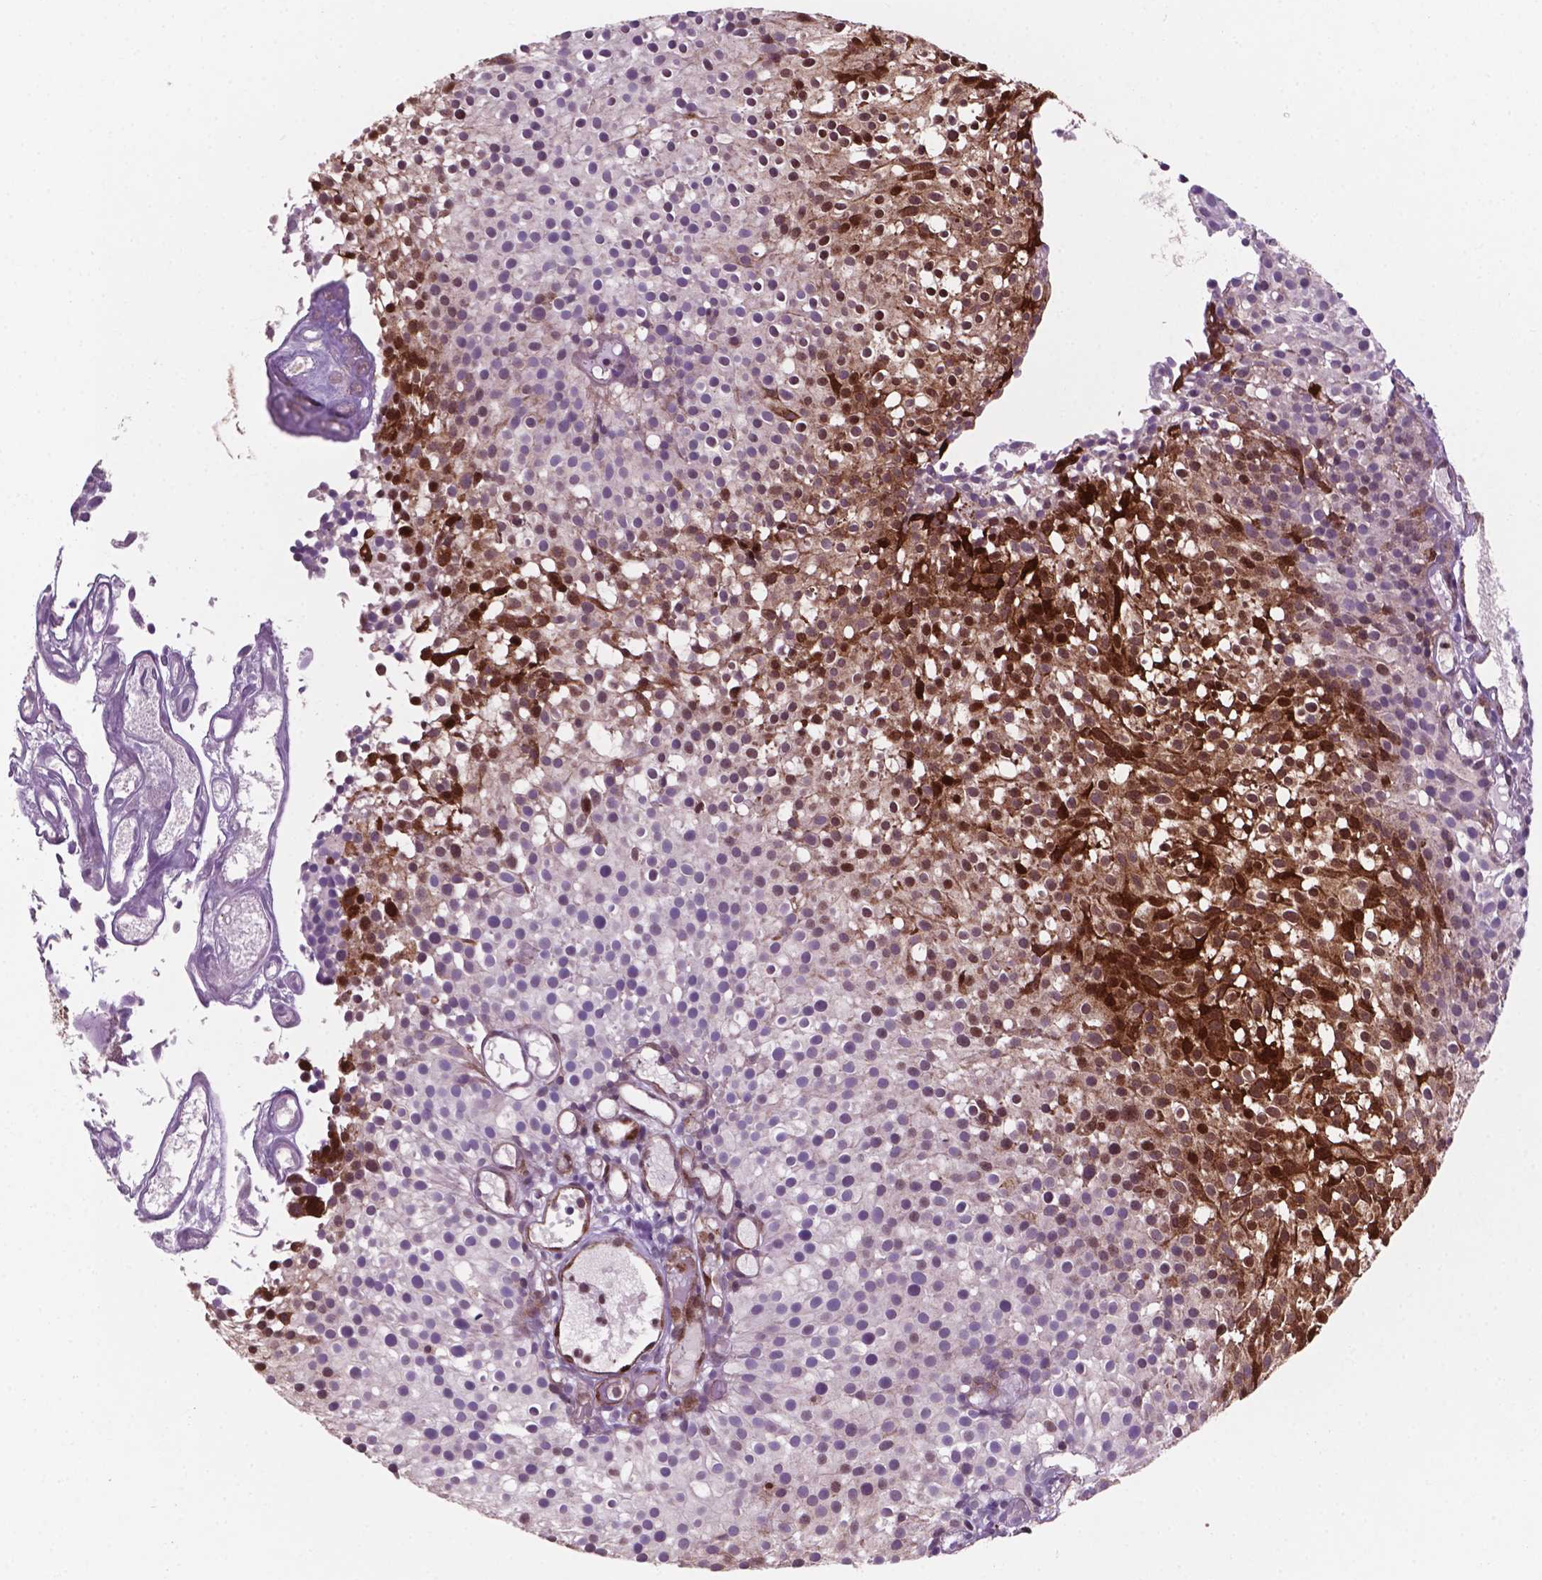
{"staining": {"intensity": "strong", "quantity": "<25%", "location": "cytoplasmic/membranous,nuclear"}, "tissue": "urothelial cancer", "cell_type": "Tumor cells", "image_type": "cancer", "snomed": [{"axis": "morphology", "description": "Urothelial carcinoma, Low grade"}, {"axis": "topography", "description": "Urinary bladder"}], "caption": "A medium amount of strong cytoplasmic/membranous and nuclear expression is appreciated in approximately <25% of tumor cells in urothelial cancer tissue.", "gene": "LDHA", "patient": {"sex": "male", "age": 63}}